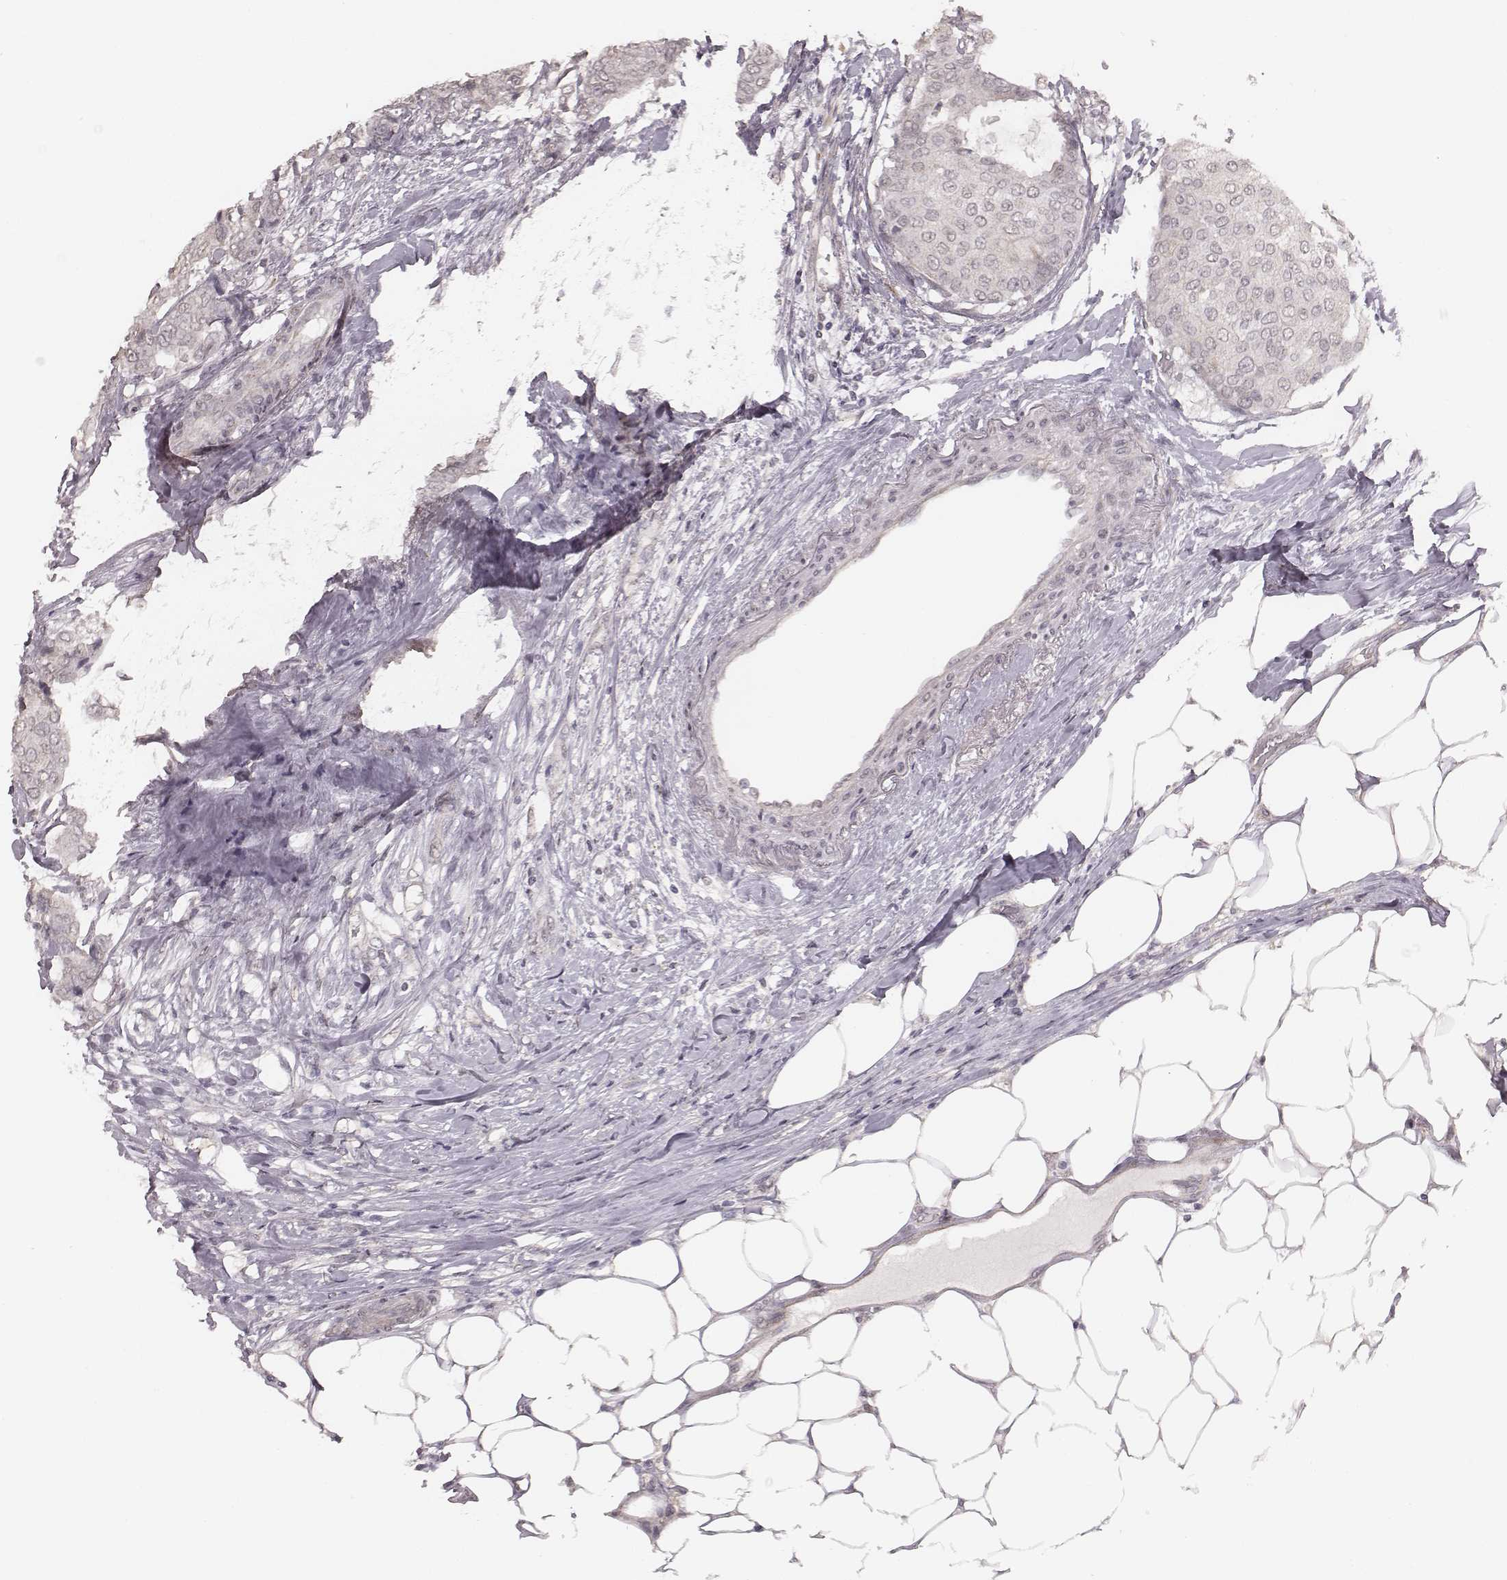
{"staining": {"intensity": "negative", "quantity": "none", "location": "none"}, "tissue": "breast cancer", "cell_type": "Tumor cells", "image_type": "cancer", "snomed": [{"axis": "morphology", "description": "Duct carcinoma"}, {"axis": "topography", "description": "Breast"}], "caption": "Immunohistochemistry (IHC) photomicrograph of invasive ductal carcinoma (breast) stained for a protein (brown), which reveals no positivity in tumor cells.", "gene": "SLC7A4", "patient": {"sex": "female", "age": 75}}